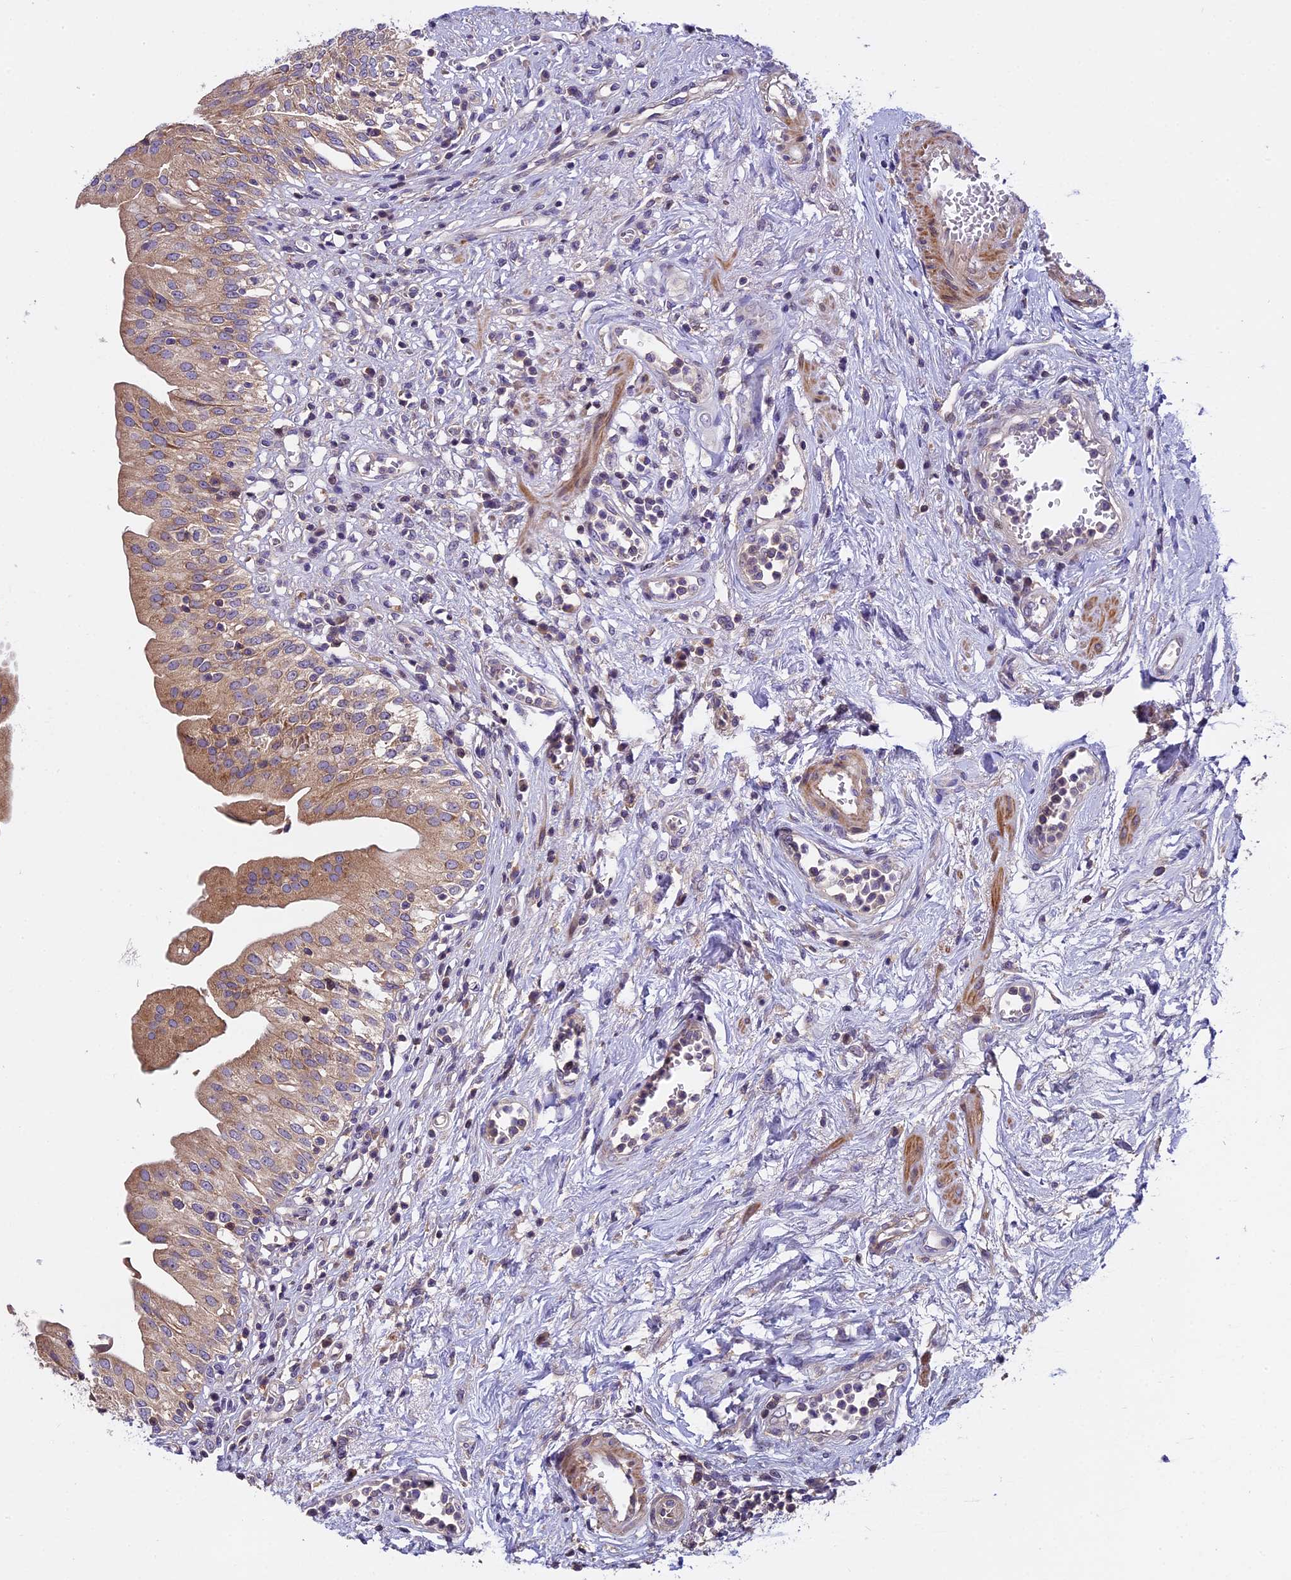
{"staining": {"intensity": "moderate", "quantity": ">75%", "location": "cytoplasmic/membranous"}, "tissue": "urinary bladder", "cell_type": "Urothelial cells", "image_type": "normal", "snomed": [{"axis": "morphology", "description": "Normal tissue, NOS"}, {"axis": "morphology", "description": "Inflammation, NOS"}, {"axis": "topography", "description": "Urinary bladder"}], "caption": "Immunohistochemistry photomicrograph of normal urinary bladder: urinary bladder stained using immunohistochemistry (IHC) displays medium levels of moderate protein expression localized specifically in the cytoplasmic/membranous of urothelial cells, appearing as a cytoplasmic/membranous brown color.", "gene": "FAM98C", "patient": {"sex": "male", "age": 63}}